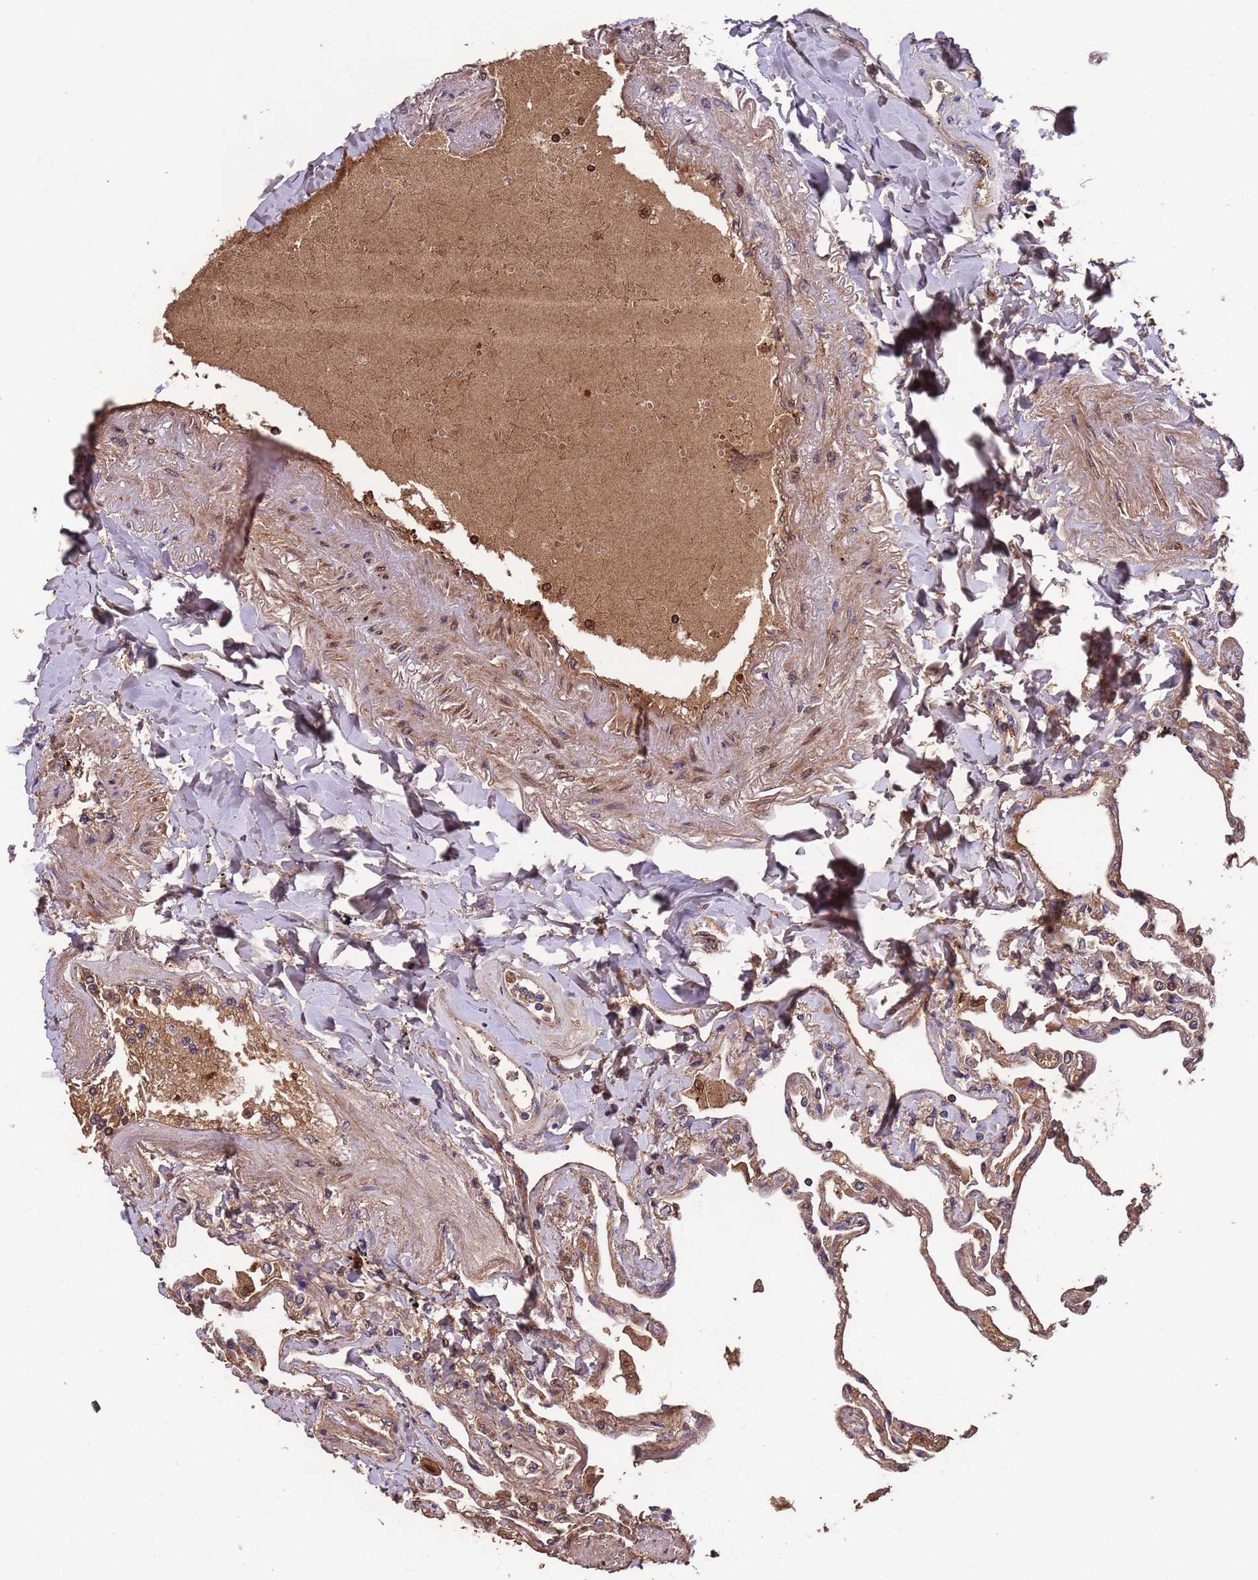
{"staining": {"intensity": "moderate", "quantity": ">75%", "location": "cytoplasmic/membranous"}, "tissue": "lung", "cell_type": "Alveolar cells", "image_type": "normal", "snomed": [{"axis": "morphology", "description": "Normal tissue, NOS"}, {"axis": "topography", "description": "Lung"}], "caption": "An immunohistochemistry image of benign tissue is shown. Protein staining in brown shows moderate cytoplasmic/membranous positivity in lung within alveolar cells. (DAB (3,3'-diaminobenzidine) IHC, brown staining for protein, blue staining for nuclei).", "gene": "CCDC184", "patient": {"sex": "female", "age": 67}}